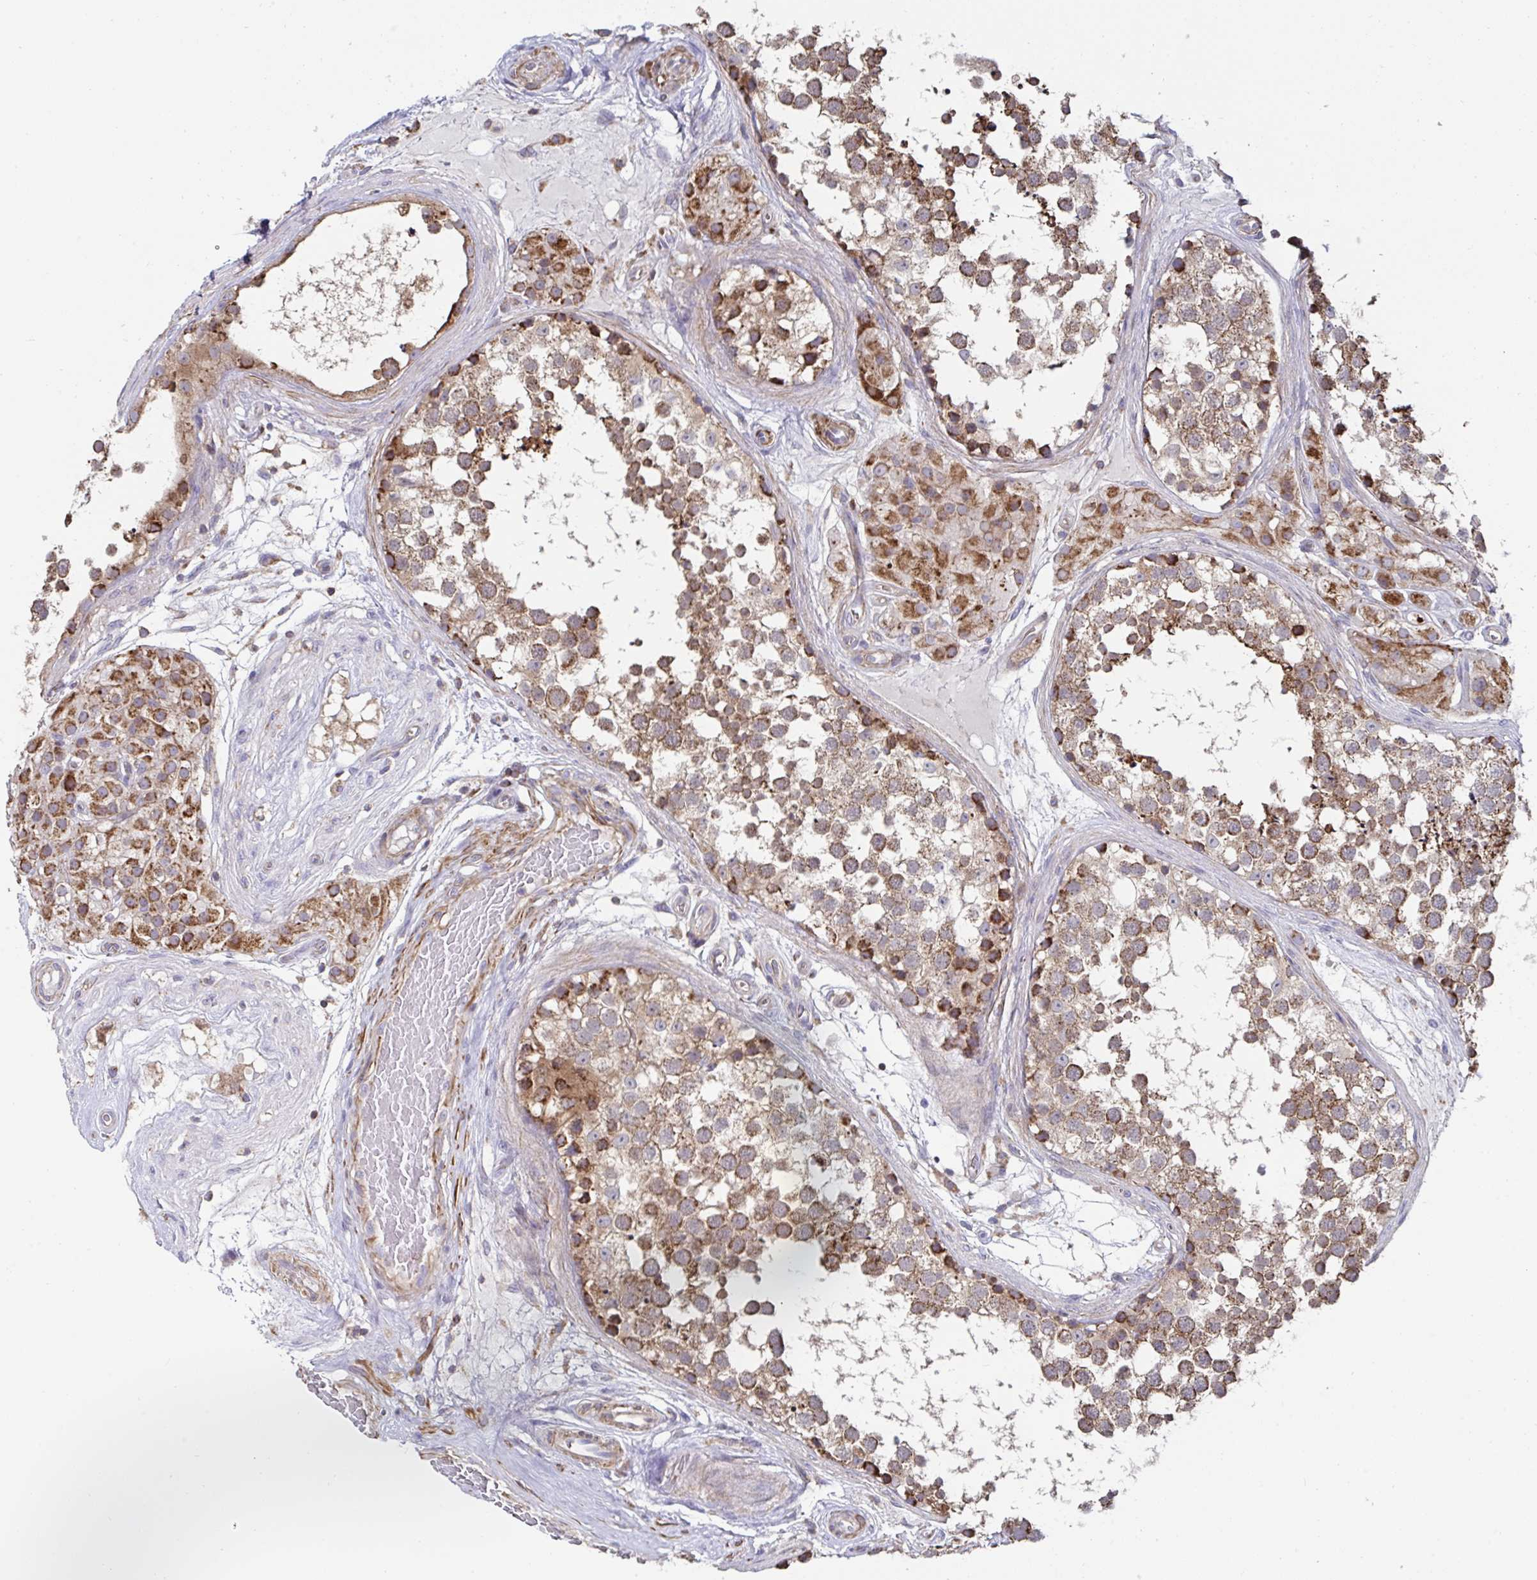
{"staining": {"intensity": "moderate", "quantity": ">75%", "location": "cytoplasmic/membranous"}, "tissue": "testis", "cell_type": "Cells in seminiferous ducts", "image_type": "normal", "snomed": [{"axis": "morphology", "description": "Normal tissue, NOS"}, {"axis": "morphology", "description": "Seminoma, NOS"}, {"axis": "topography", "description": "Testis"}], "caption": "Immunohistochemical staining of benign testis exhibits >75% levels of moderate cytoplasmic/membranous protein positivity in about >75% of cells in seminiferous ducts. (DAB IHC with brightfield microscopy, high magnification).", "gene": "DZANK1", "patient": {"sex": "male", "age": 65}}